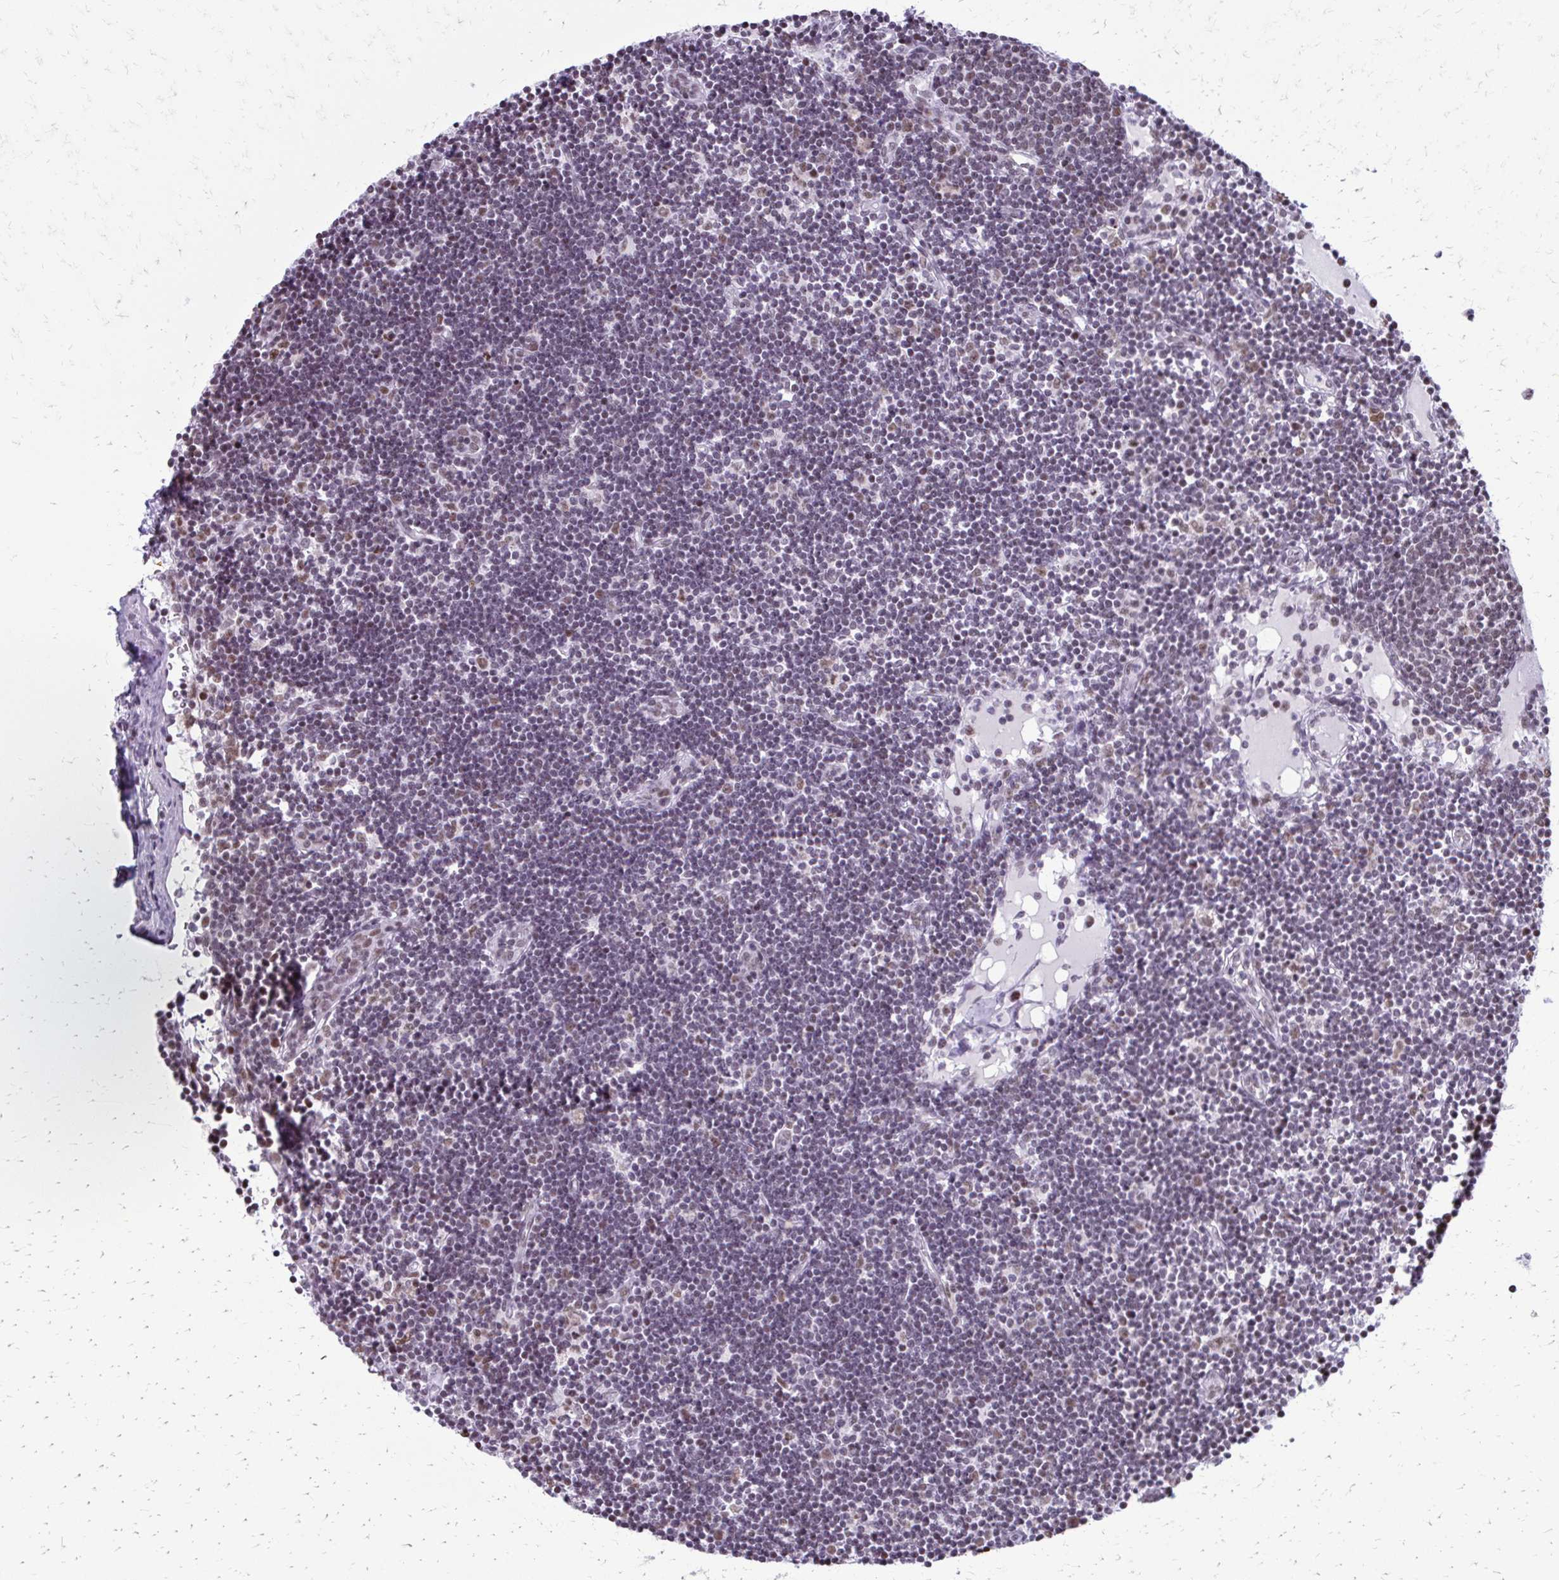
{"staining": {"intensity": "weak", "quantity": ">75%", "location": "nuclear"}, "tissue": "lymph node", "cell_type": "Germinal center cells", "image_type": "normal", "snomed": [{"axis": "morphology", "description": "Normal tissue, NOS"}, {"axis": "topography", "description": "Lymph node"}], "caption": "Protein staining displays weak nuclear positivity in approximately >75% of germinal center cells in unremarkable lymph node.", "gene": "SS18", "patient": {"sex": "female", "age": 65}}